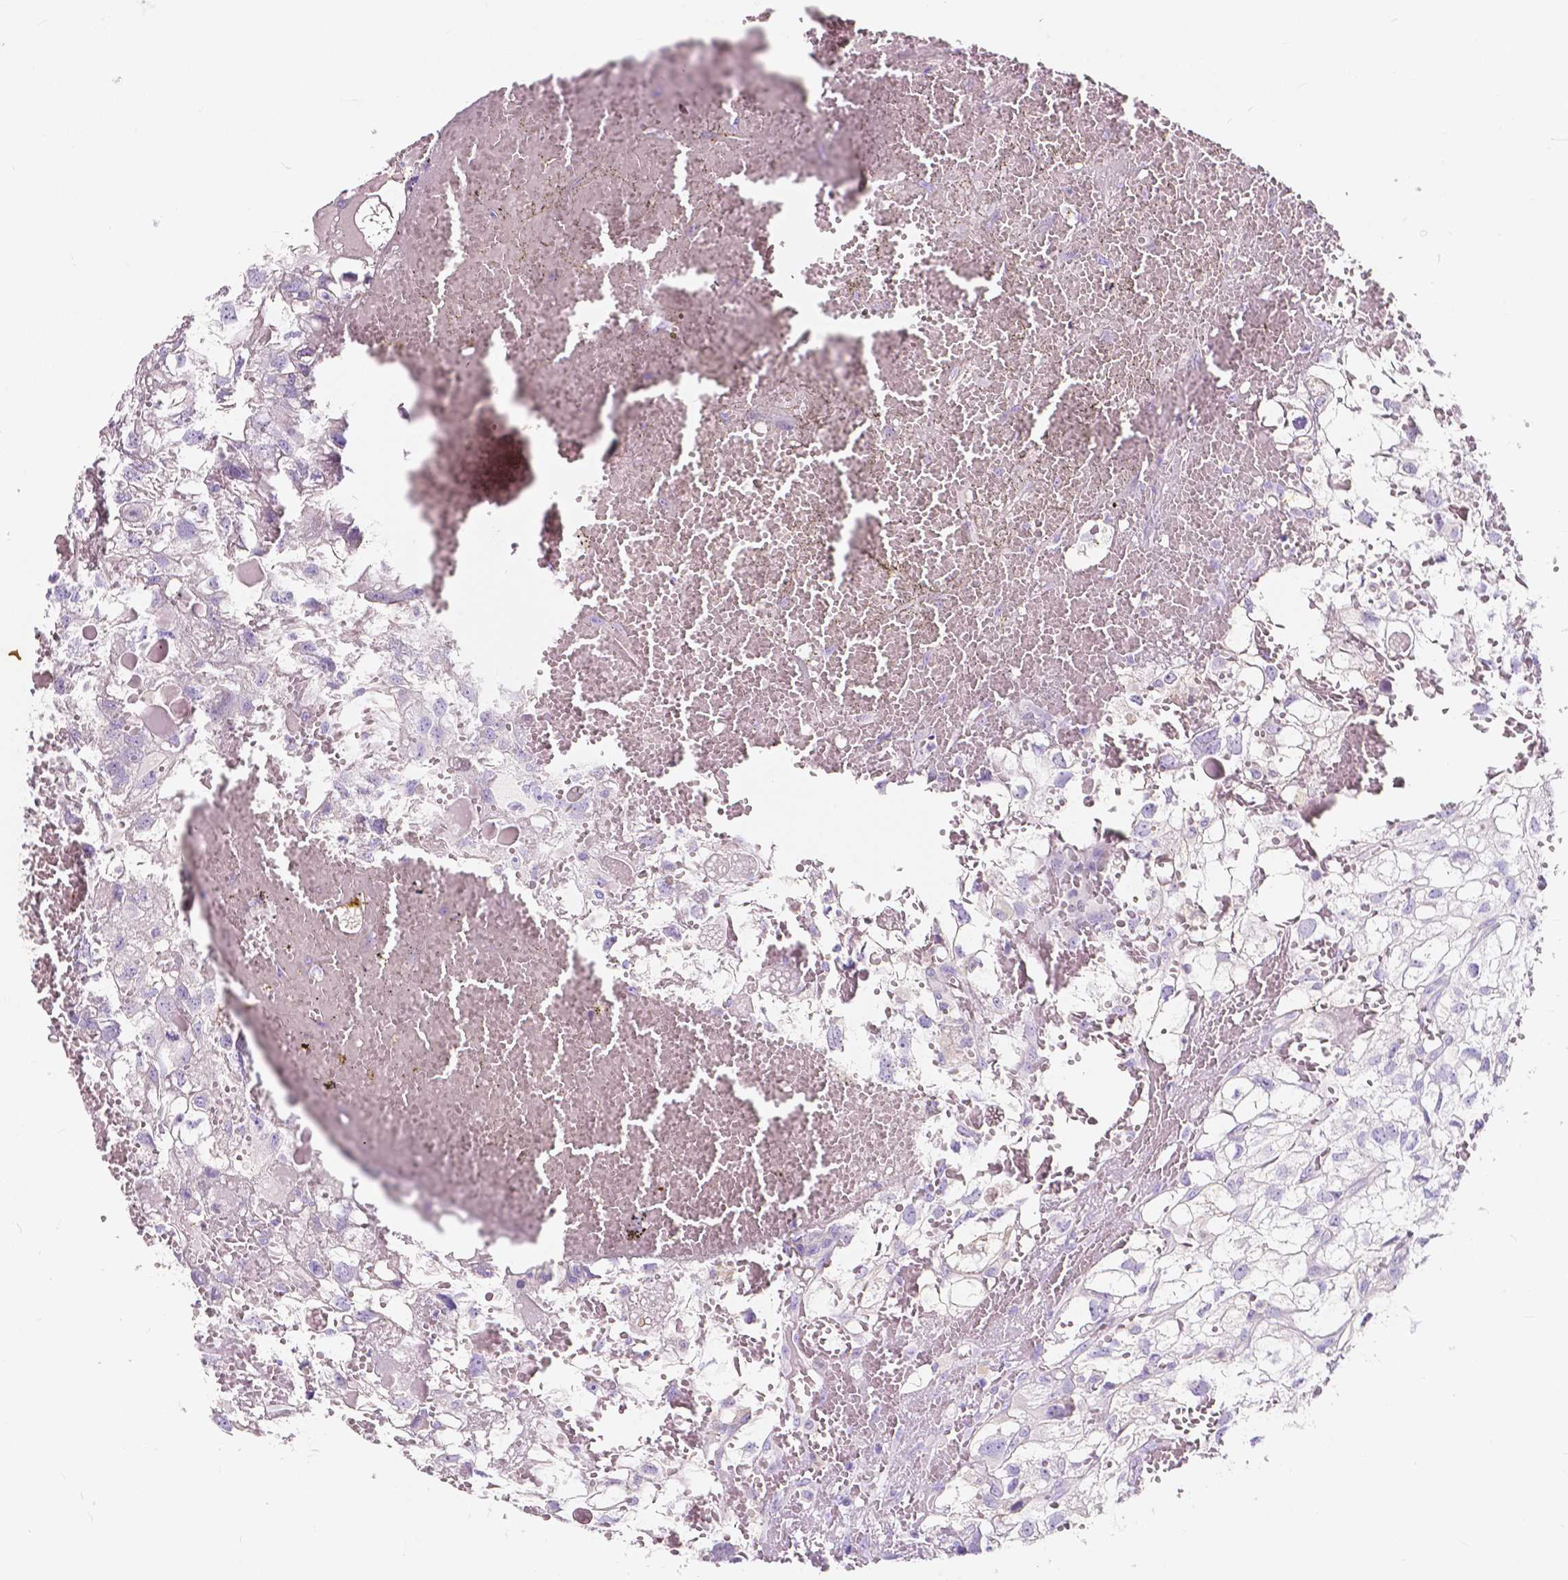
{"staining": {"intensity": "negative", "quantity": "none", "location": "none"}, "tissue": "renal cancer", "cell_type": "Tumor cells", "image_type": "cancer", "snomed": [{"axis": "morphology", "description": "Adenocarcinoma, NOS"}, {"axis": "topography", "description": "Kidney"}], "caption": "Immunohistochemistry of renal cancer demonstrates no positivity in tumor cells.", "gene": "CLSTN2", "patient": {"sex": "male", "age": 56}}